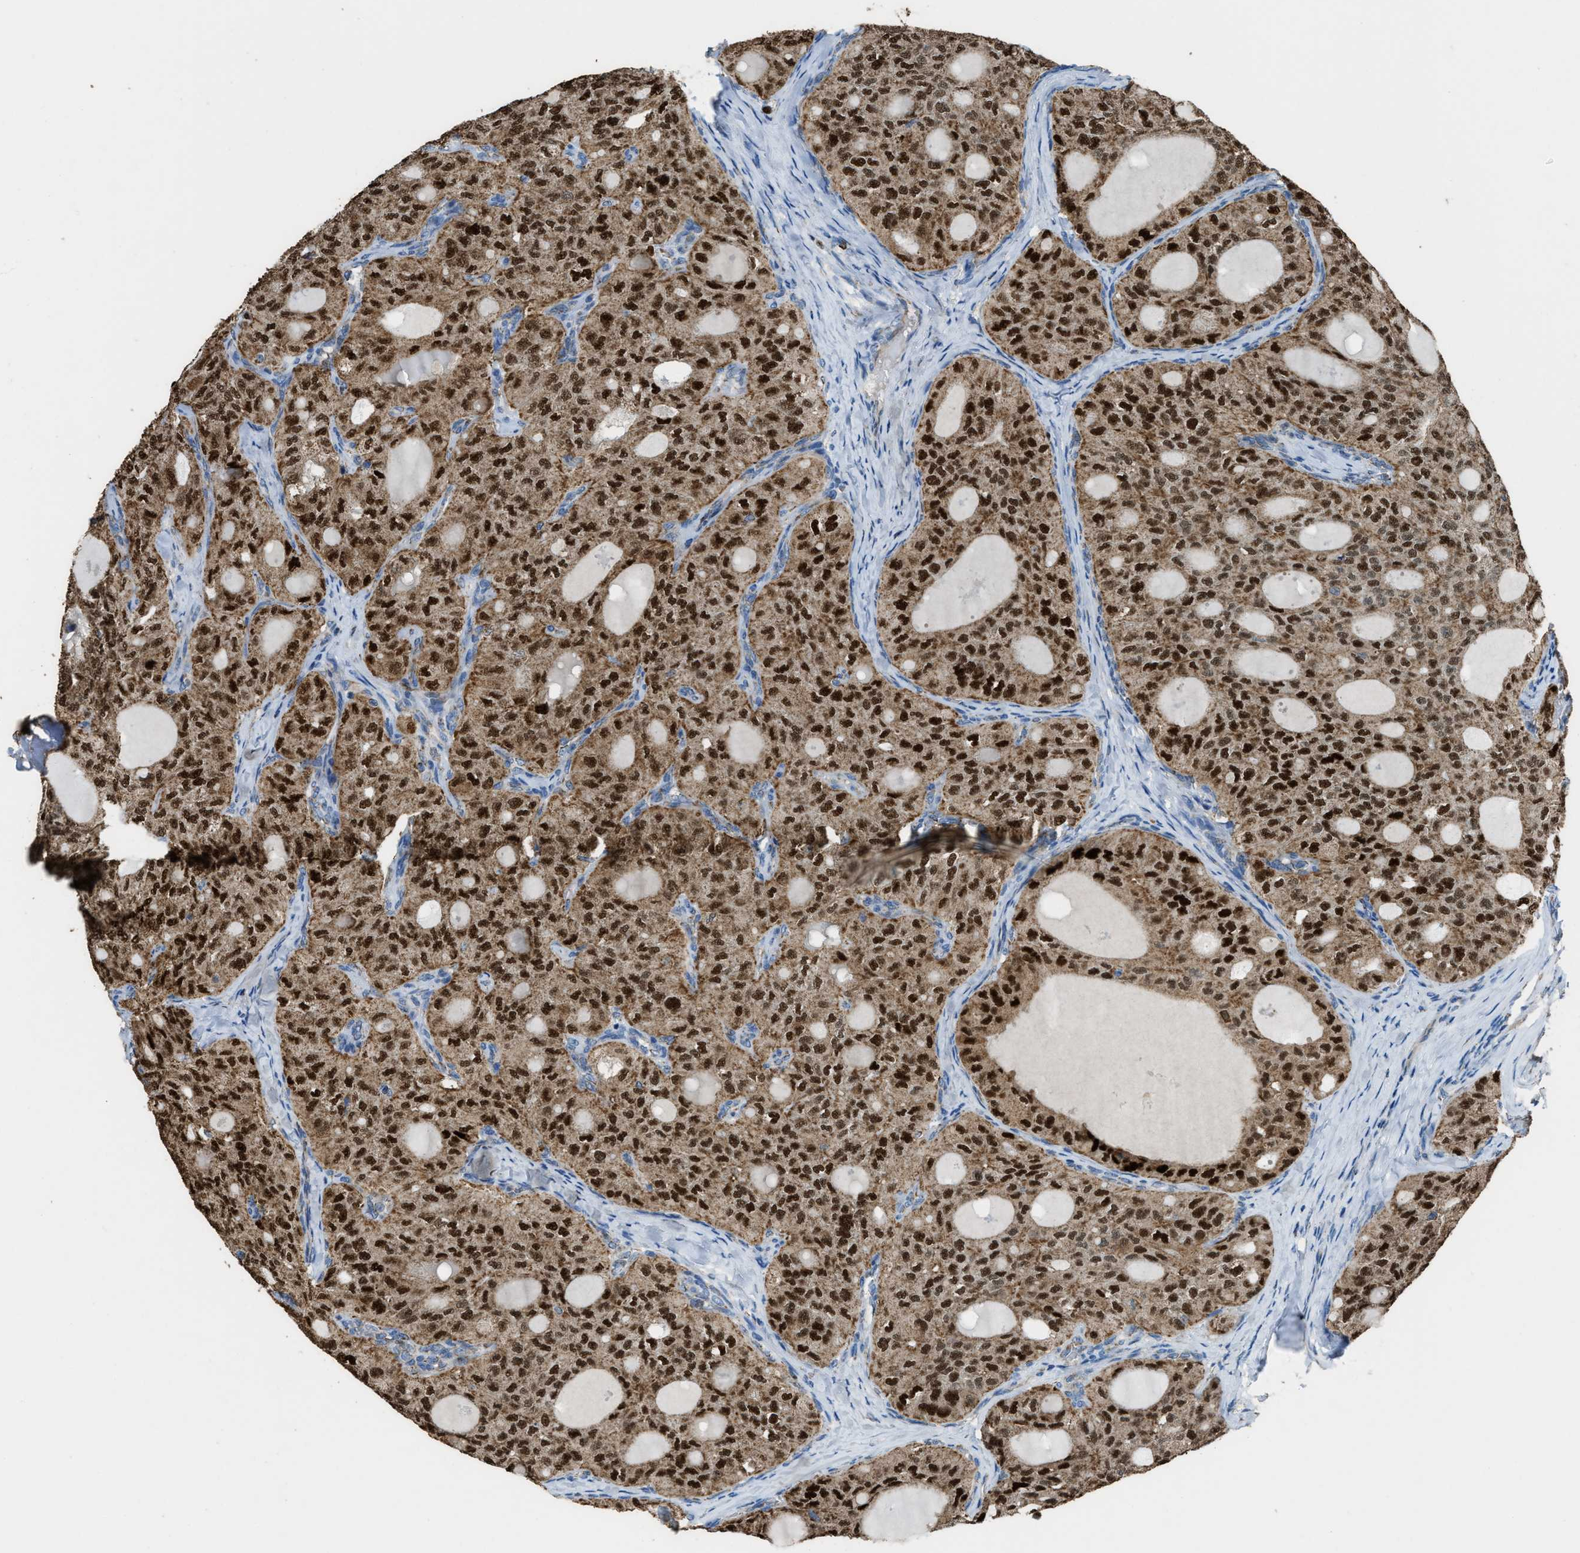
{"staining": {"intensity": "strong", "quantity": ">75%", "location": "cytoplasmic/membranous,nuclear"}, "tissue": "thyroid cancer", "cell_type": "Tumor cells", "image_type": "cancer", "snomed": [{"axis": "morphology", "description": "Follicular adenoma carcinoma, NOS"}, {"axis": "topography", "description": "Thyroid gland"}], "caption": "Strong cytoplasmic/membranous and nuclear positivity for a protein is appreciated in approximately >75% of tumor cells of thyroid cancer (follicular adenoma carcinoma) using immunohistochemistry.", "gene": "SLC25A11", "patient": {"sex": "male", "age": 75}}